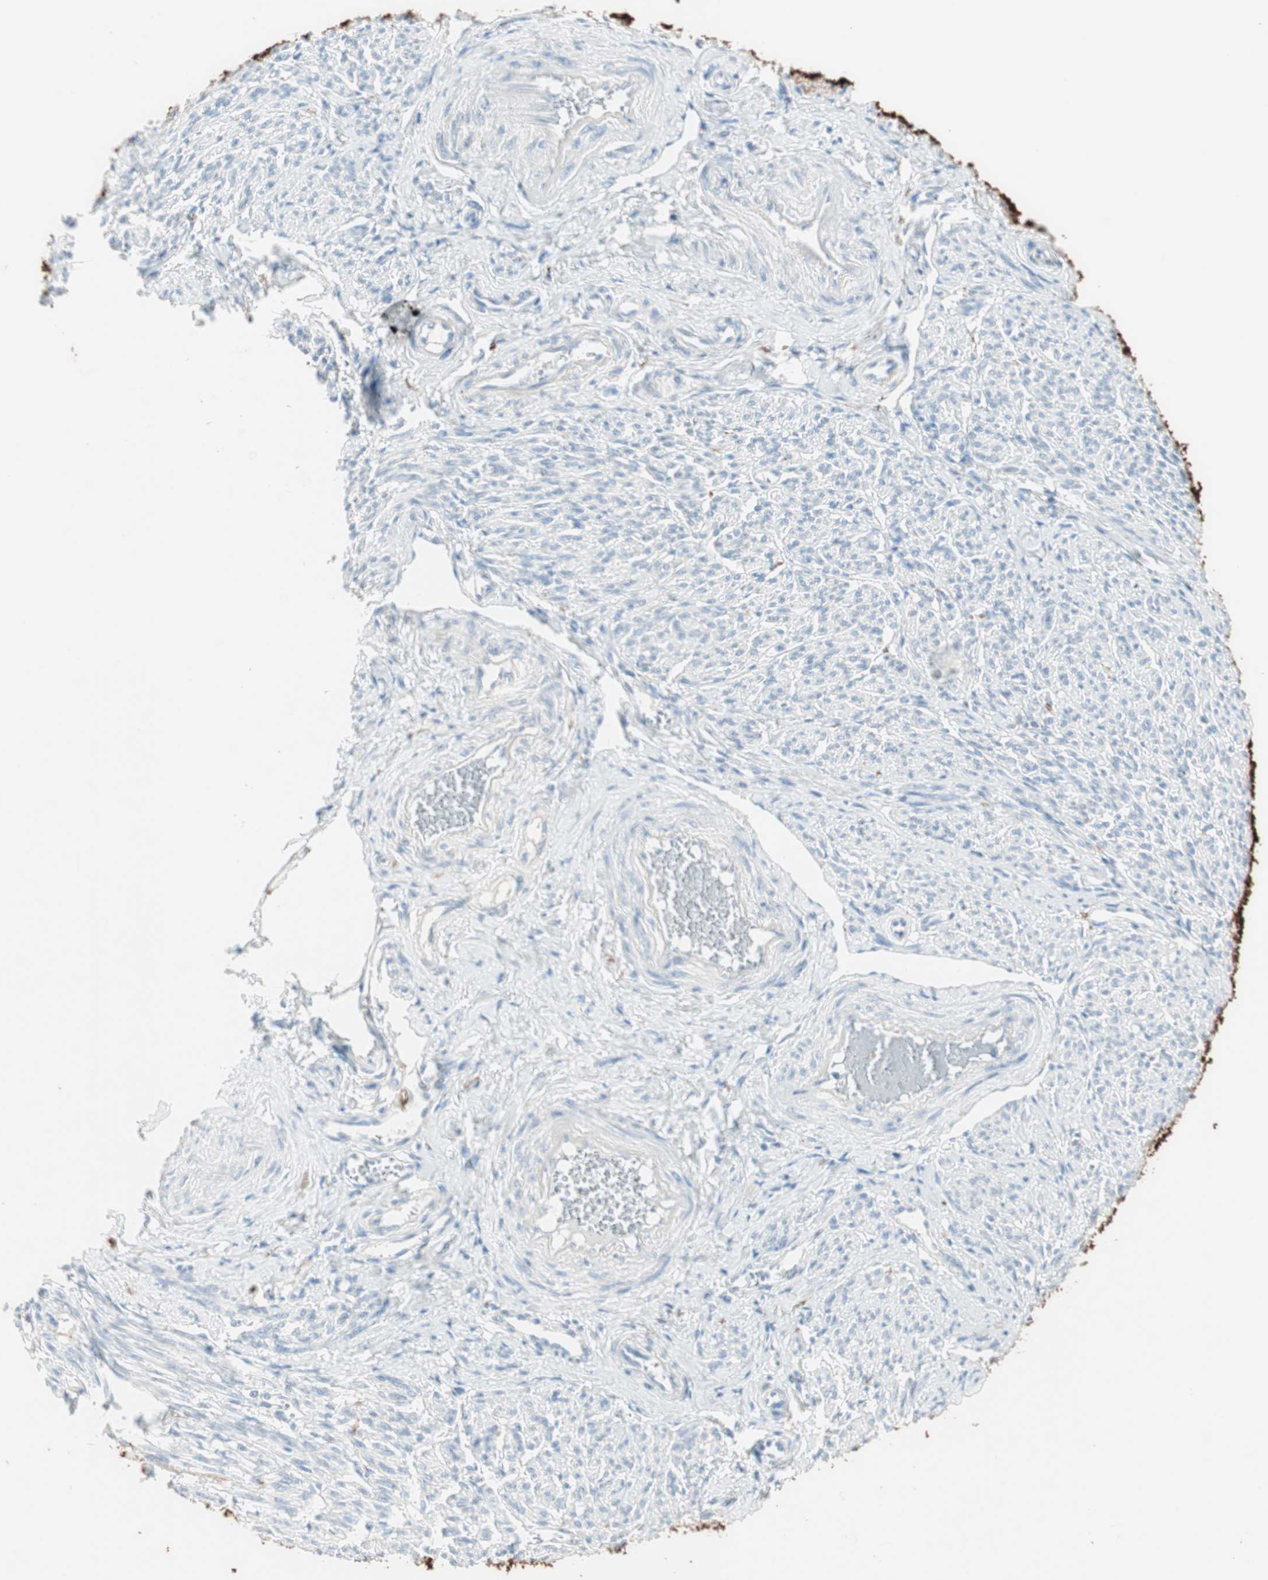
{"staining": {"intensity": "negative", "quantity": "none", "location": "none"}, "tissue": "smooth muscle", "cell_type": "Smooth muscle cells", "image_type": "normal", "snomed": [{"axis": "morphology", "description": "Normal tissue, NOS"}, {"axis": "topography", "description": "Smooth muscle"}], "caption": "Immunohistochemical staining of normal smooth muscle demonstrates no significant staining in smooth muscle cells. Nuclei are stained in blue.", "gene": "GNAO1", "patient": {"sex": "female", "age": 65}}